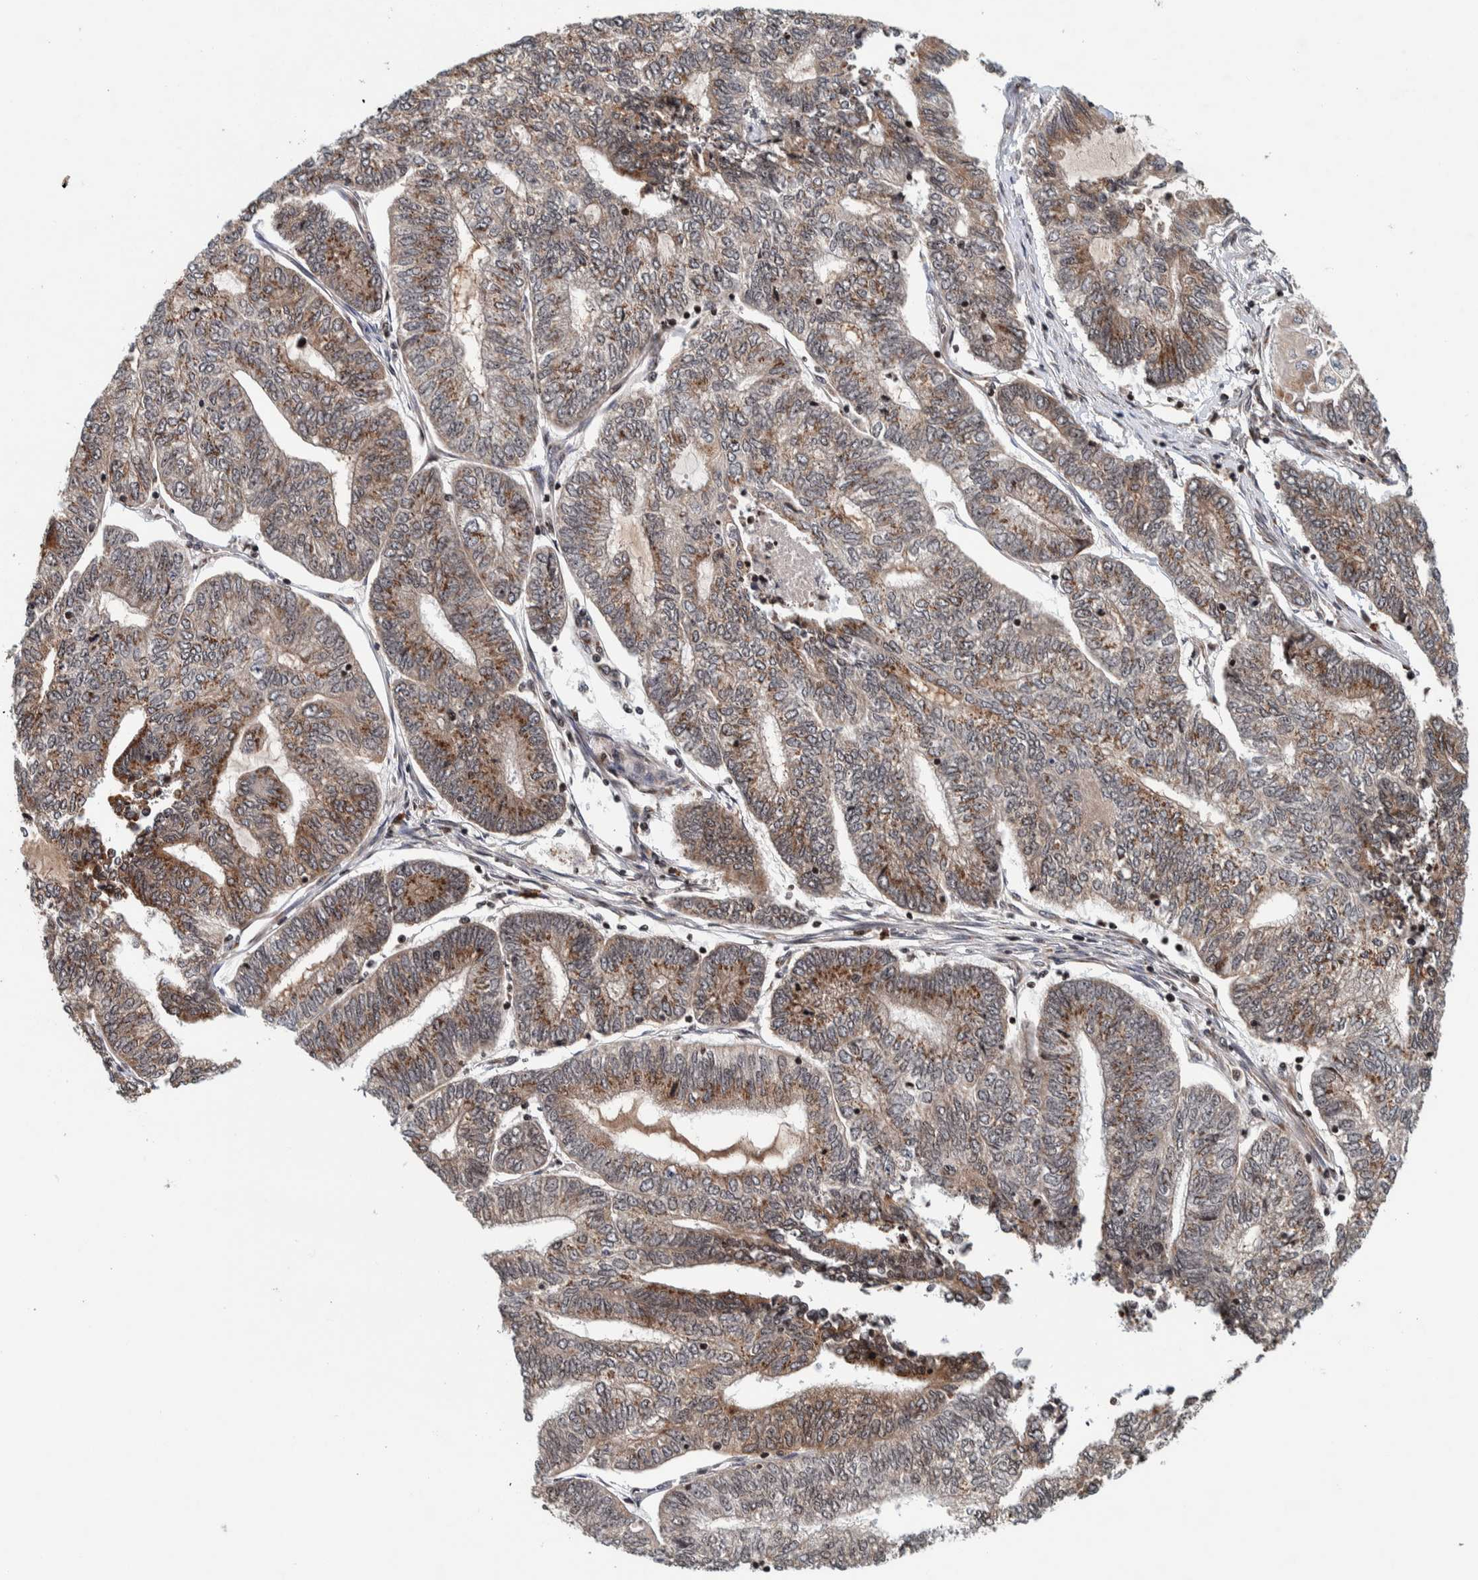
{"staining": {"intensity": "moderate", "quantity": "<25%", "location": "cytoplasmic/membranous"}, "tissue": "endometrial cancer", "cell_type": "Tumor cells", "image_type": "cancer", "snomed": [{"axis": "morphology", "description": "Adenocarcinoma, NOS"}, {"axis": "topography", "description": "Uterus"}, {"axis": "topography", "description": "Endometrium"}], "caption": "Protein expression analysis of human endometrial cancer reveals moderate cytoplasmic/membranous staining in approximately <25% of tumor cells.", "gene": "CCDC182", "patient": {"sex": "female", "age": 70}}